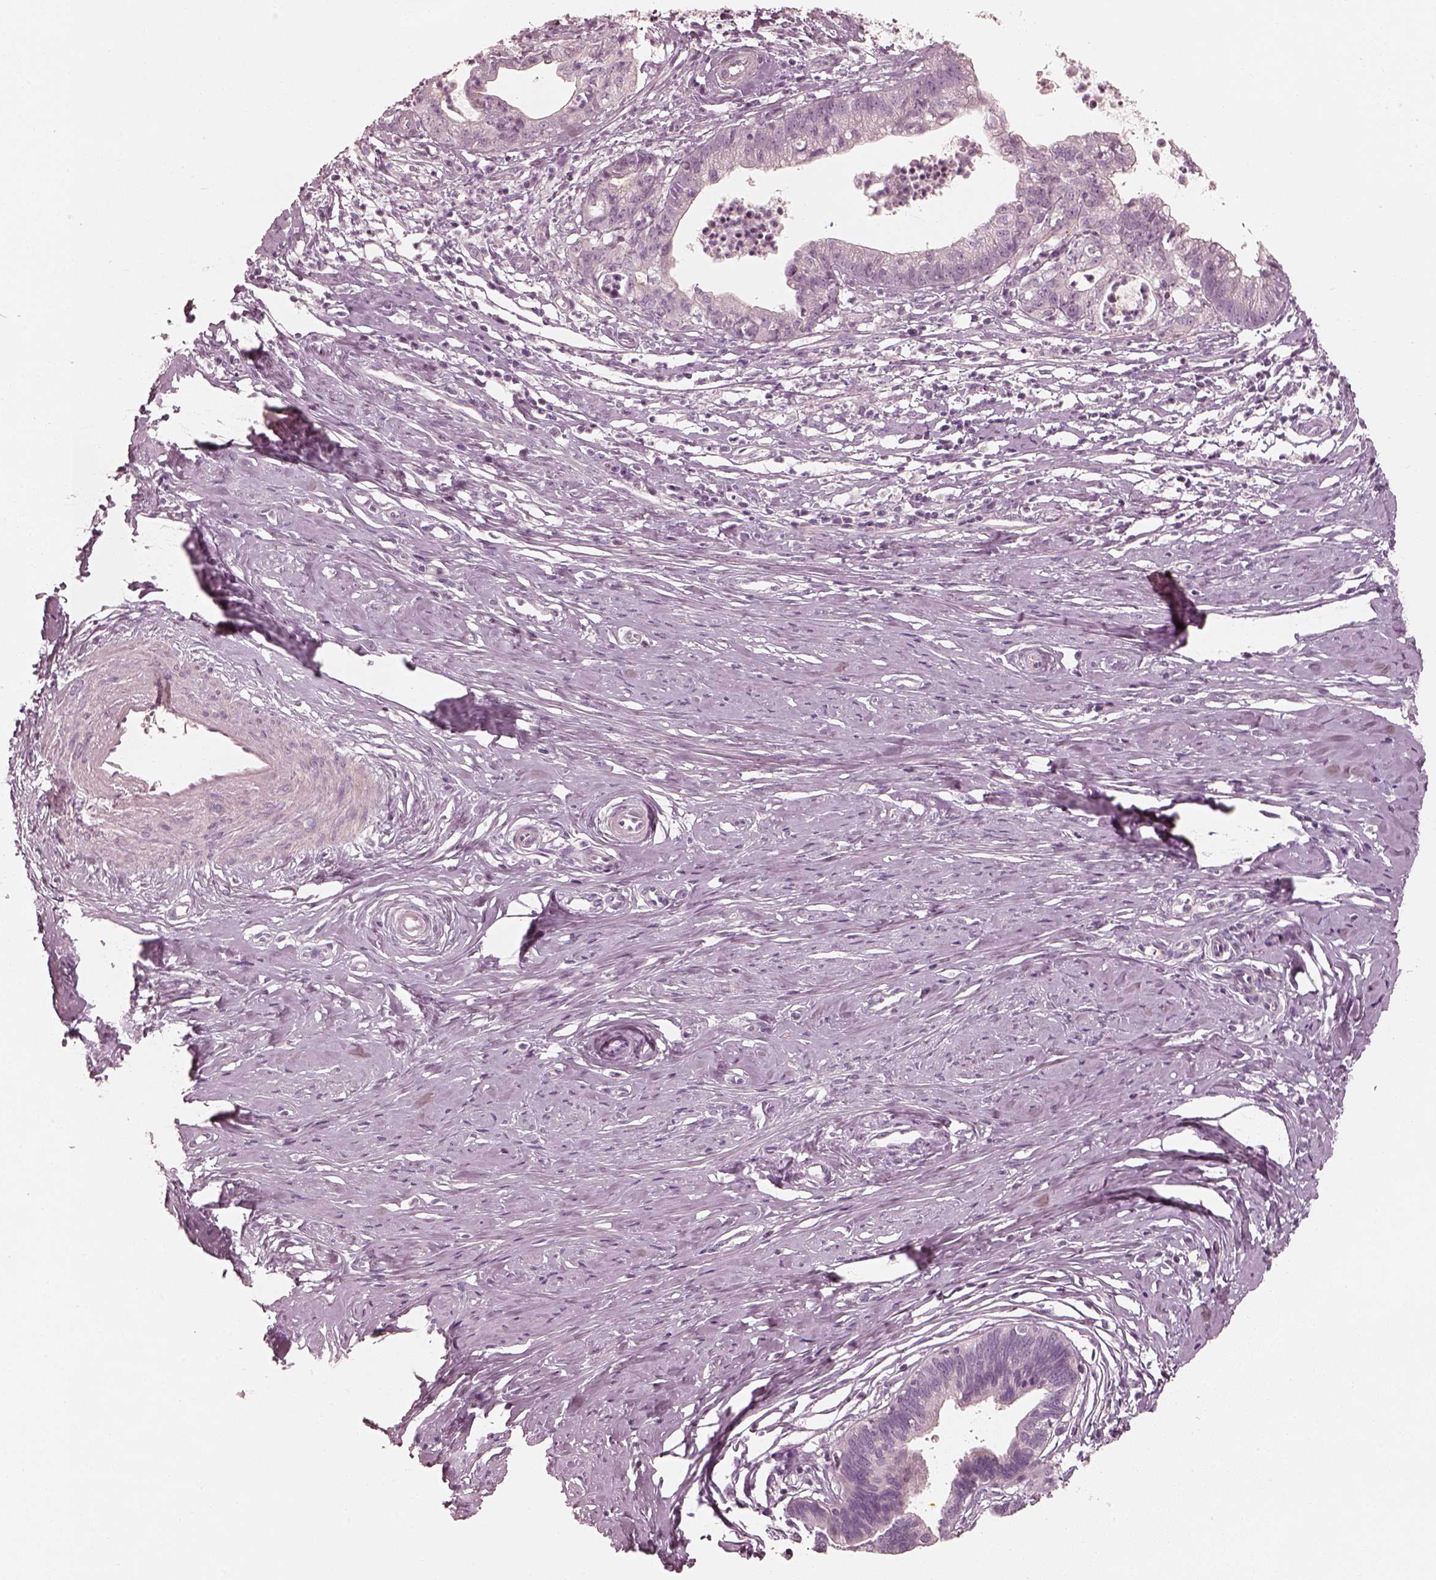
{"staining": {"intensity": "negative", "quantity": "none", "location": "none"}, "tissue": "cervical cancer", "cell_type": "Tumor cells", "image_type": "cancer", "snomed": [{"axis": "morphology", "description": "Normal tissue, NOS"}, {"axis": "morphology", "description": "Adenocarcinoma, NOS"}, {"axis": "topography", "description": "Cervix"}], "caption": "DAB (3,3'-diaminobenzidine) immunohistochemical staining of cervical cancer shows no significant expression in tumor cells. (Brightfield microscopy of DAB (3,3'-diaminobenzidine) immunohistochemistry at high magnification).", "gene": "SPATA24", "patient": {"sex": "female", "age": 38}}